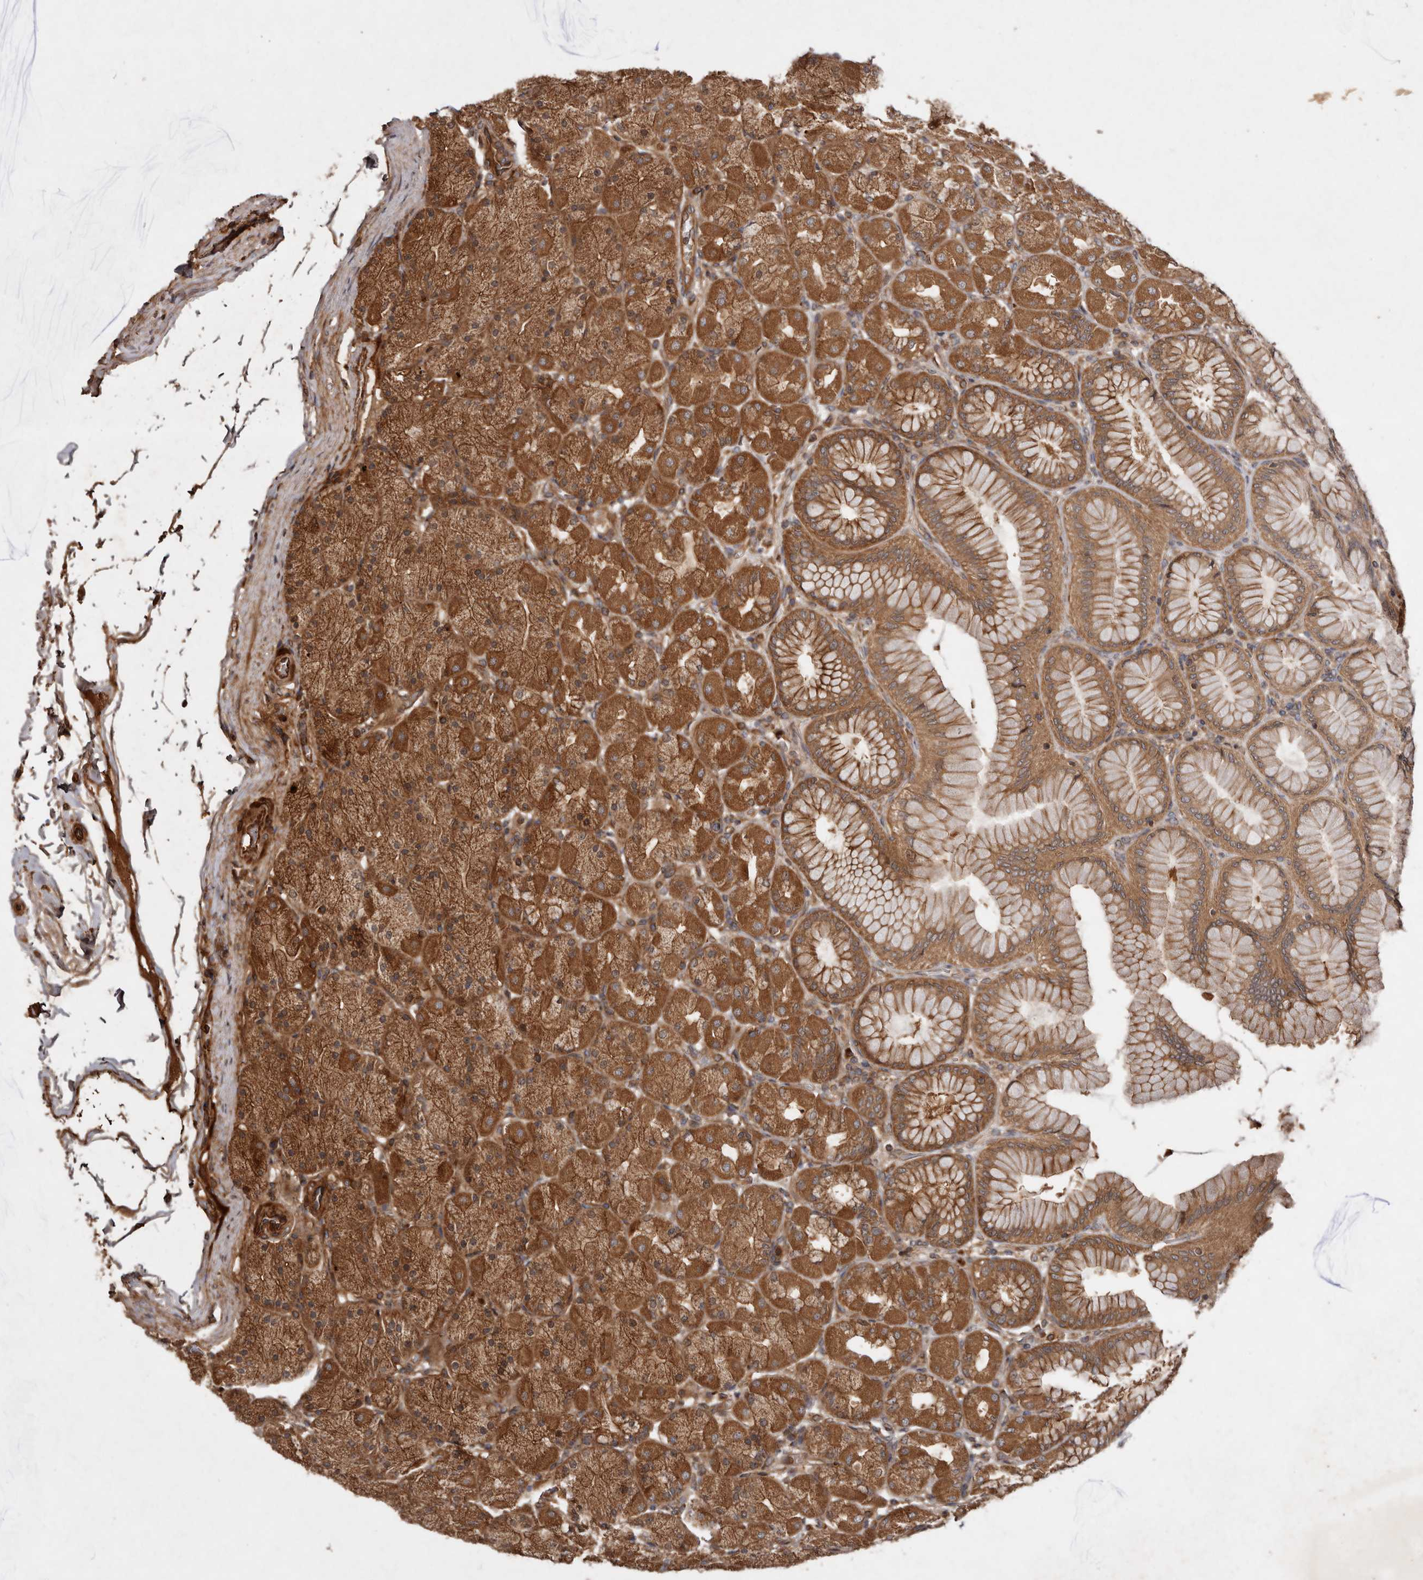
{"staining": {"intensity": "strong", "quantity": ">75%", "location": "cytoplasmic/membranous"}, "tissue": "stomach", "cell_type": "Glandular cells", "image_type": "normal", "snomed": [{"axis": "morphology", "description": "Normal tissue, NOS"}, {"axis": "topography", "description": "Stomach, upper"}], "caption": "High-magnification brightfield microscopy of benign stomach stained with DAB (3,3'-diaminobenzidine) (brown) and counterstained with hematoxylin (blue). glandular cells exhibit strong cytoplasmic/membranous staining is identified in about>75% of cells.", "gene": "STK36", "patient": {"sex": "female", "age": 56}}